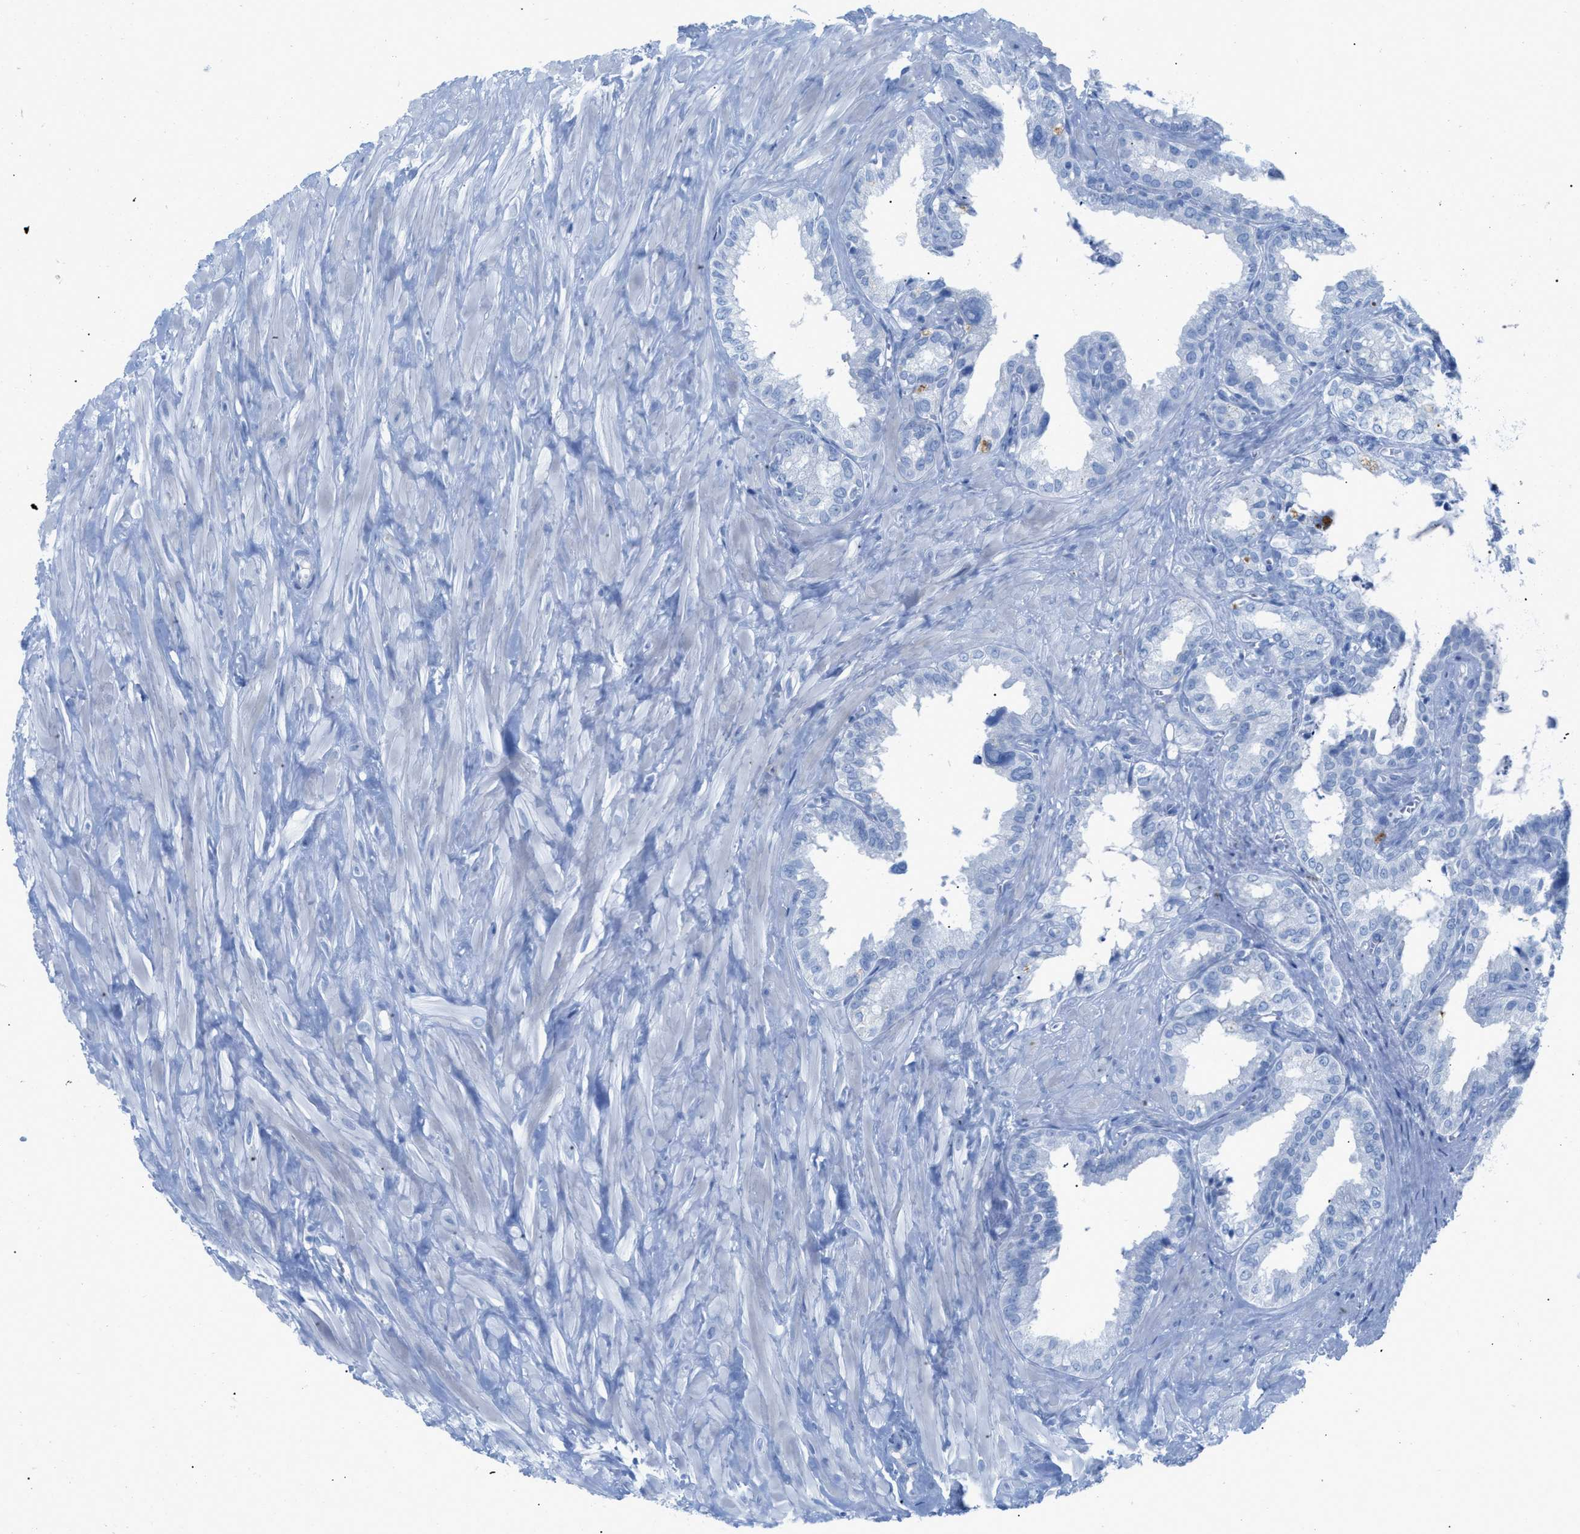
{"staining": {"intensity": "negative", "quantity": "none", "location": "none"}, "tissue": "seminal vesicle", "cell_type": "Glandular cells", "image_type": "normal", "snomed": [{"axis": "morphology", "description": "Normal tissue, NOS"}, {"axis": "topography", "description": "Seminal veicle"}], "caption": "The image exhibits no staining of glandular cells in unremarkable seminal vesicle. (Immunohistochemistry (ihc), brightfield microscopy, high magnification).", "gene": "TCL1A", "patient": {"sex": "male", "age": 64}}